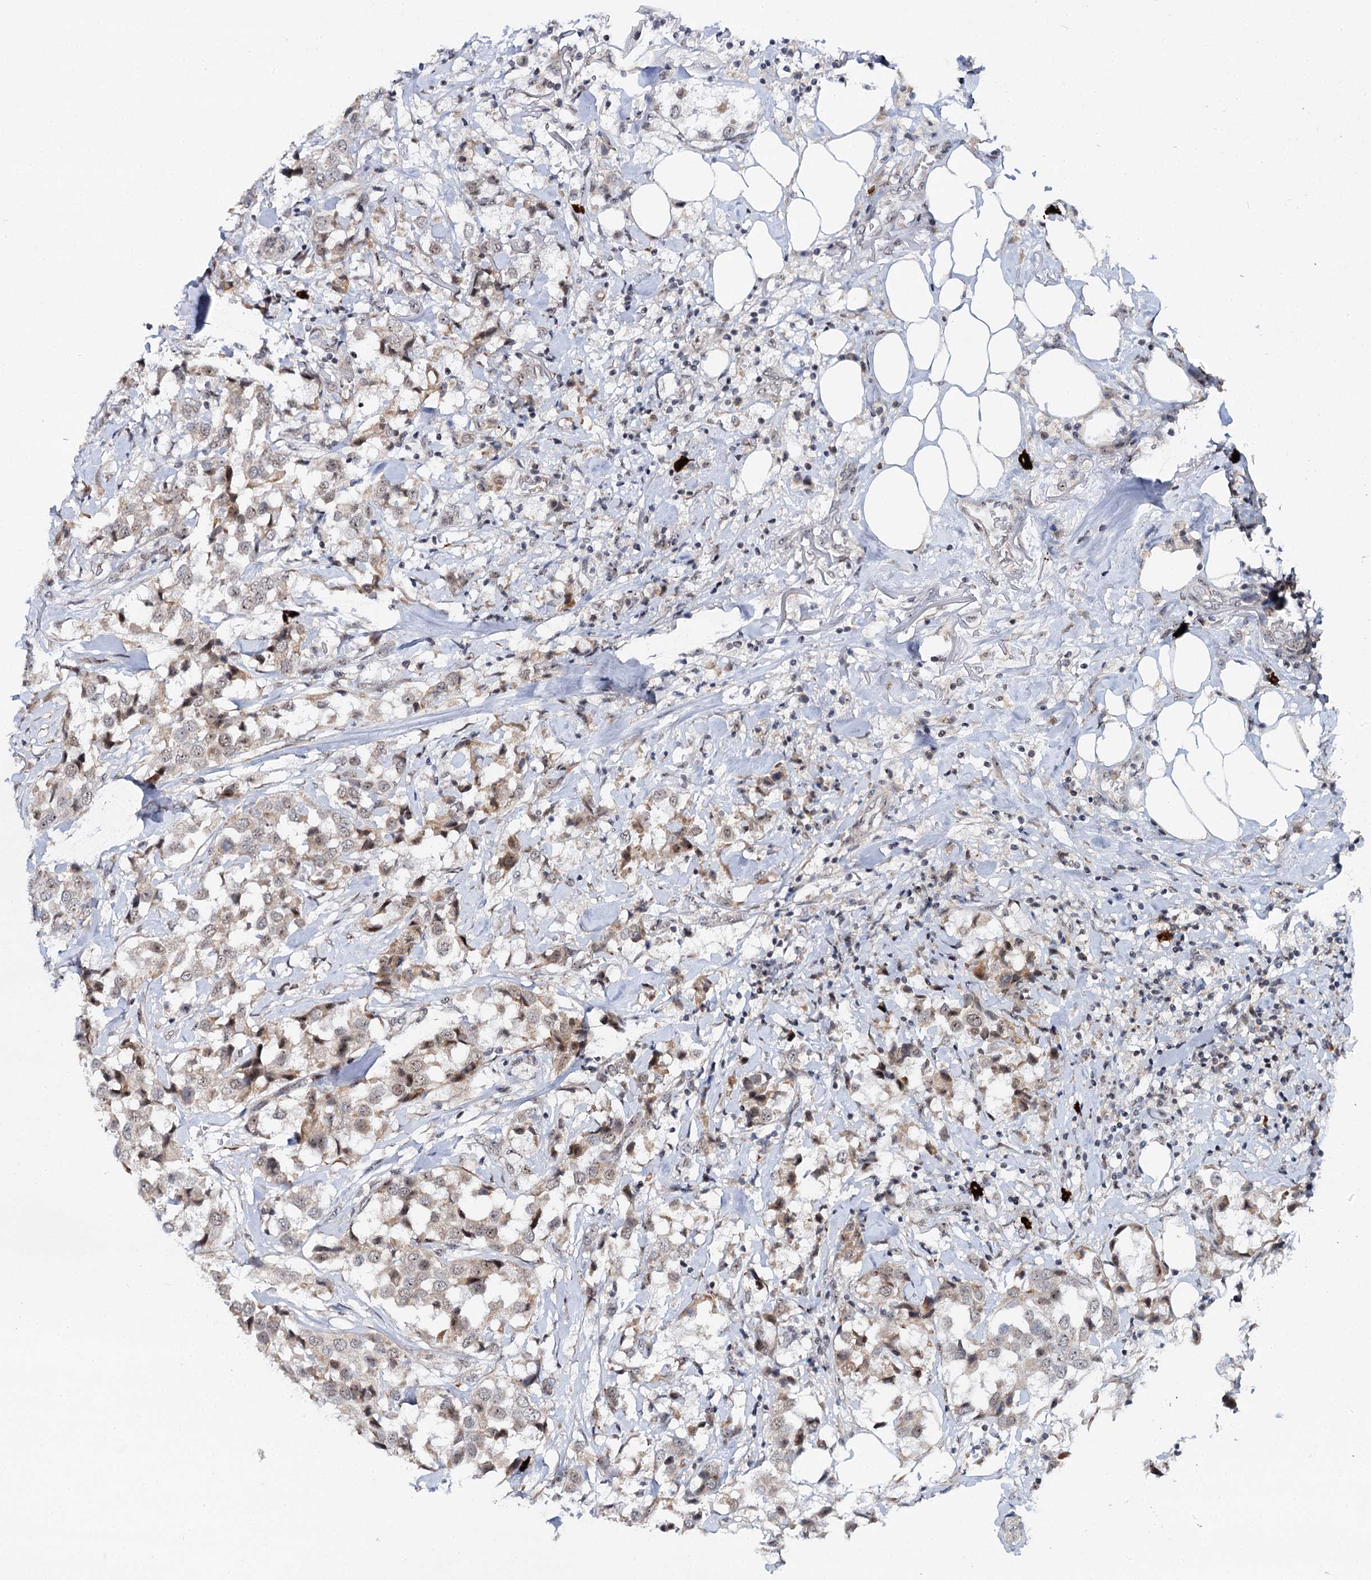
{"staining": {"intensity": "moderate", "quantity": "25%-75%", "location": "cytoplasmic/membranous,nuclear"}, "tissue": "breast cancer", "cell_type": "Tumor cells", "image_type": "cancer", "snomed": [{"axis": "morphology", "description": "Duct carcinoma"}, {"axis": "topography", "description": "Breast"}], "caption": "Invasive ductal carcinoma (breast) tissue displays moderate cytoplasmic/membranous and nuclear staining in approximately 25%-75% of tumor cells, visualized by immunohistochemistry.", "gene": "BUD13", "patient": {"sex": "female", "age": 80}}